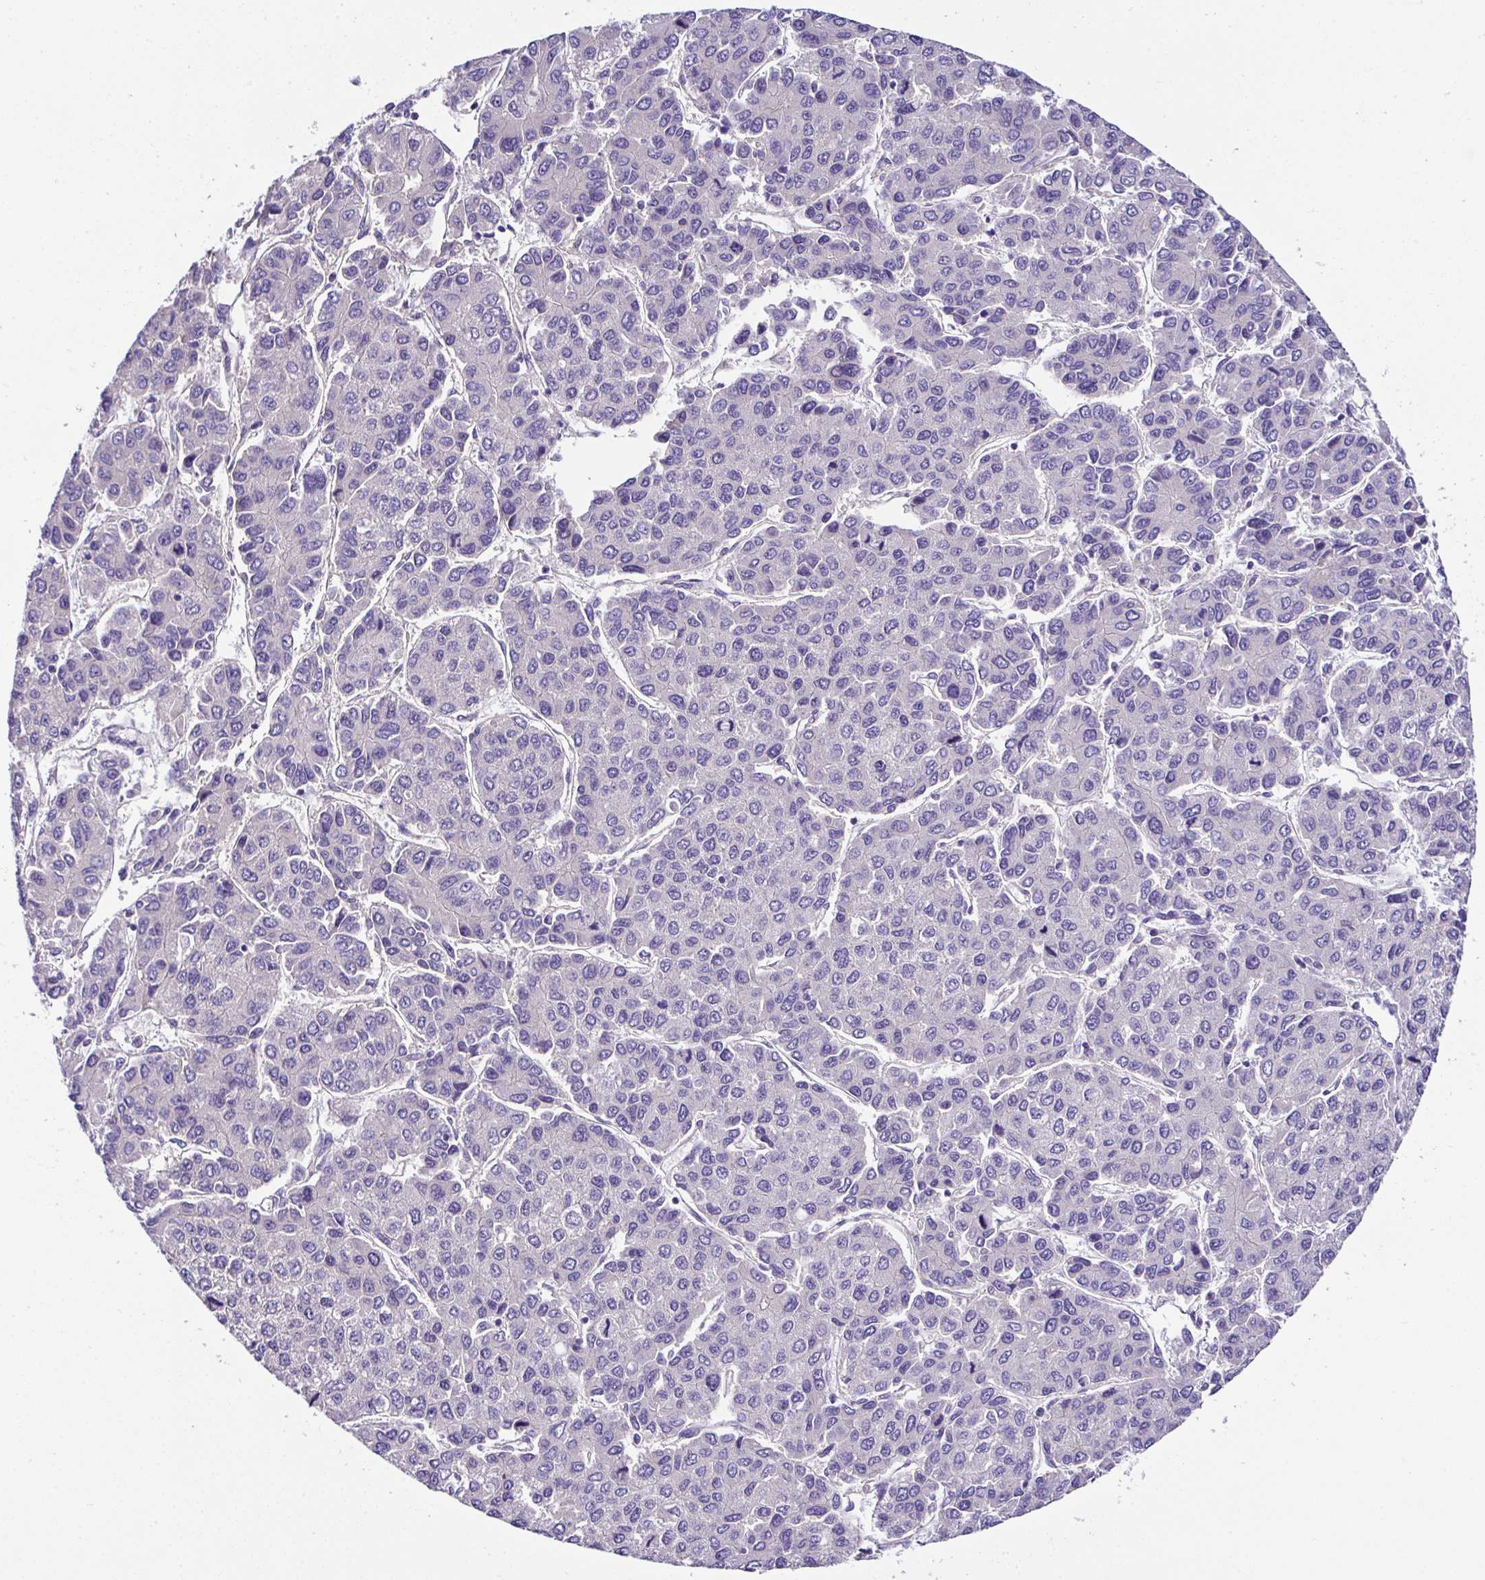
{"staining": {"intensity": "negative", "quantity": "none", "location": "none"}, "tissue": "liver cancer", "cell_type": "Tumor cells", "image_type": "cancer", "snomed": [{"axis": "morphology", "description": "Carcinoma, Hepatocellular, NOS"}, {"axis": "topography", "description": "Liver"}], "caption": "Immunohistochemical staining of human liver hepatocellular carcinoma reveals no significant expression in tumor cells.", "gene": "OR4P4", "patient": {"sex": "female", "age": 66}}